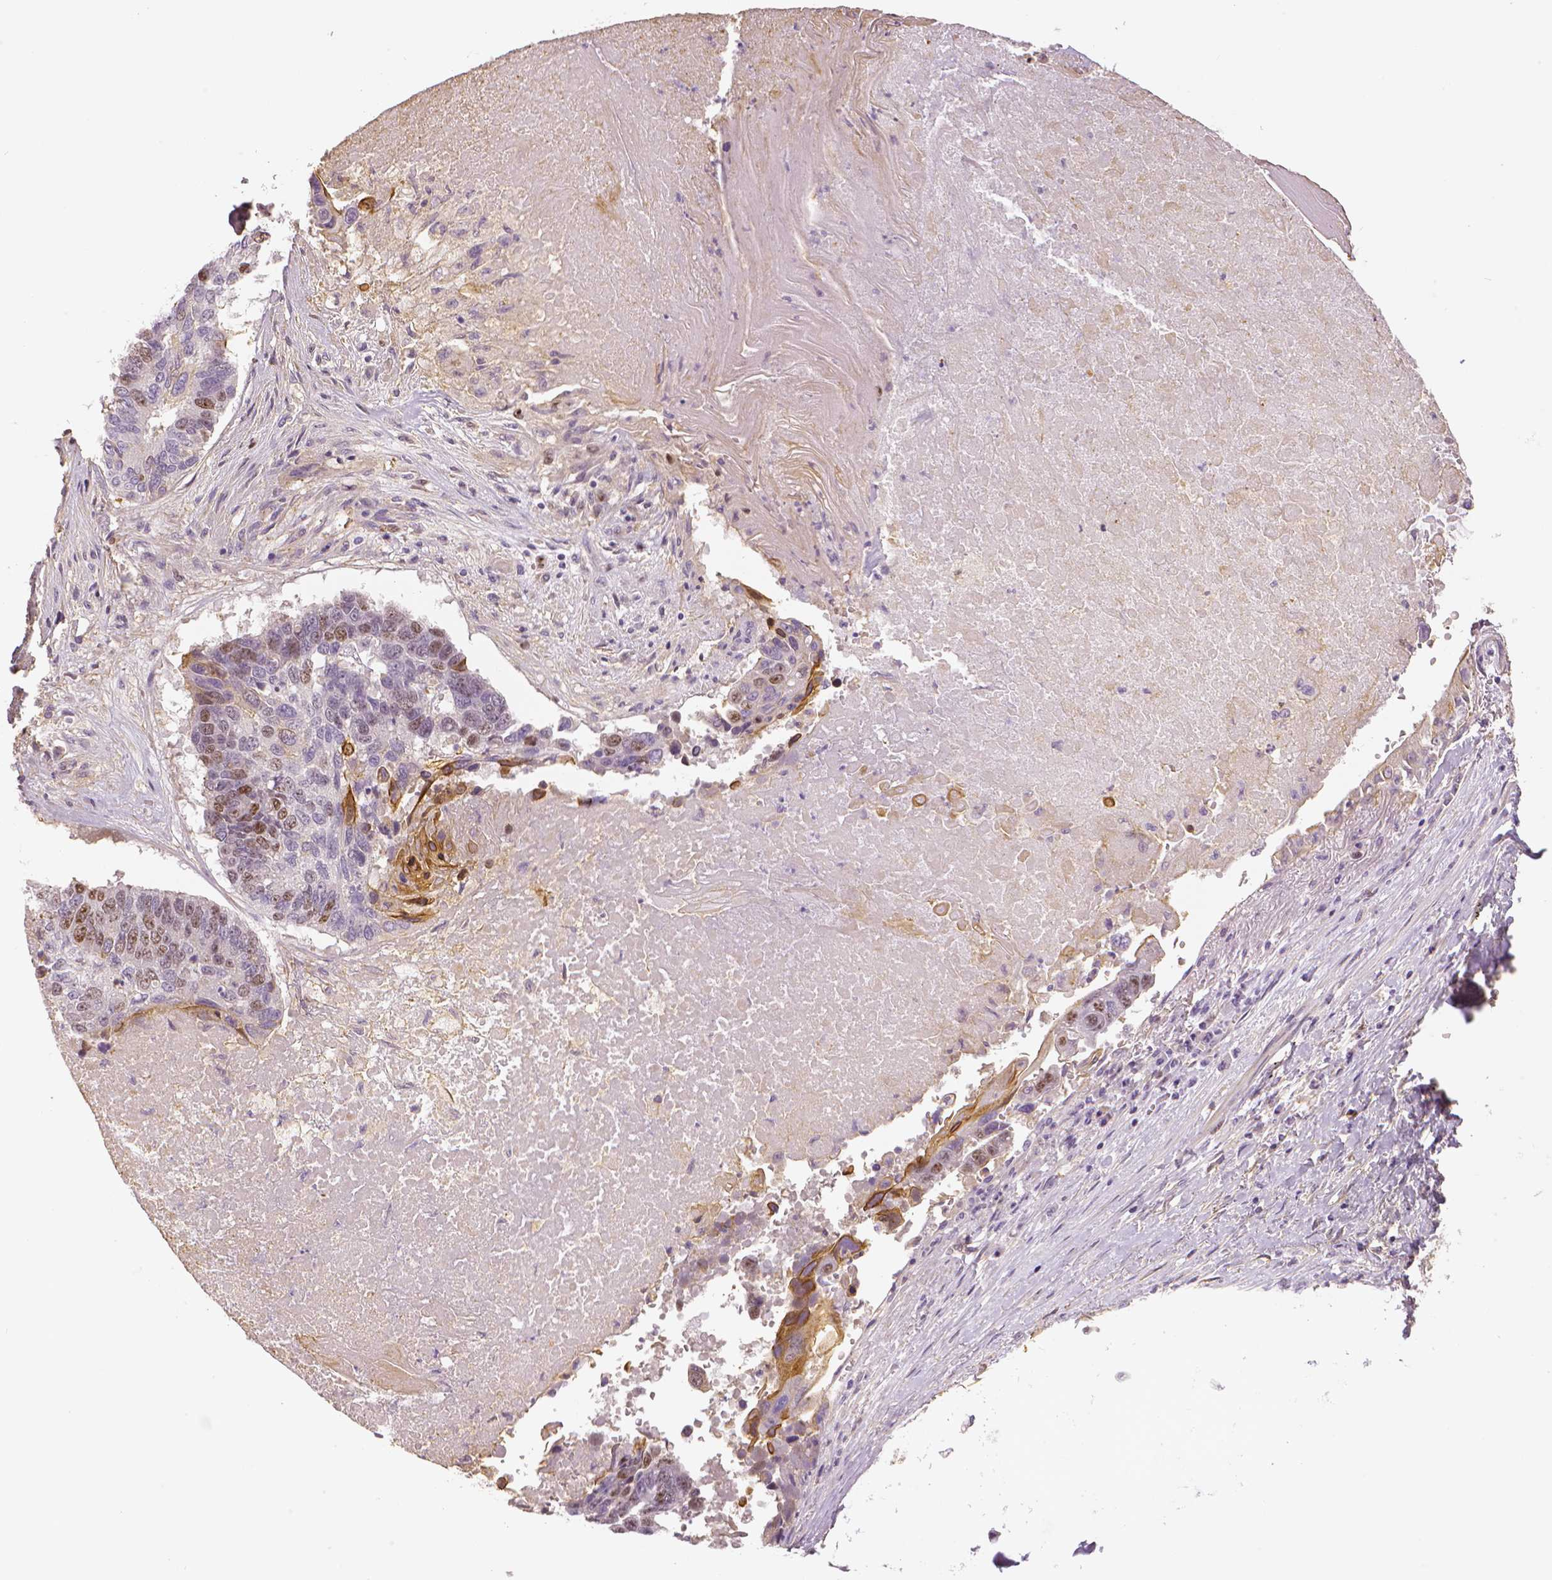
{"staining": {"intensity": "strong", "quantity": "25%-75%", "location": "nuclear"}, "tissue": "lung cancer", "cell_type": "Tumor cells", "image_type": "cancer", "snomed": [{"axis": "morphology", "description": "Squamous cell carcinoma, NOS"}, {"axis": "topography", "description": "Lung"}], "caption": "Protein expression analysis of human lung cancer reveals strong nuclear positivity in approximately 25%-75% of tumor cells. (IHC, brightfield microscopy, high magnification).", "gene": "MKI67", "patient": {"sex": "male", "age": 73}}